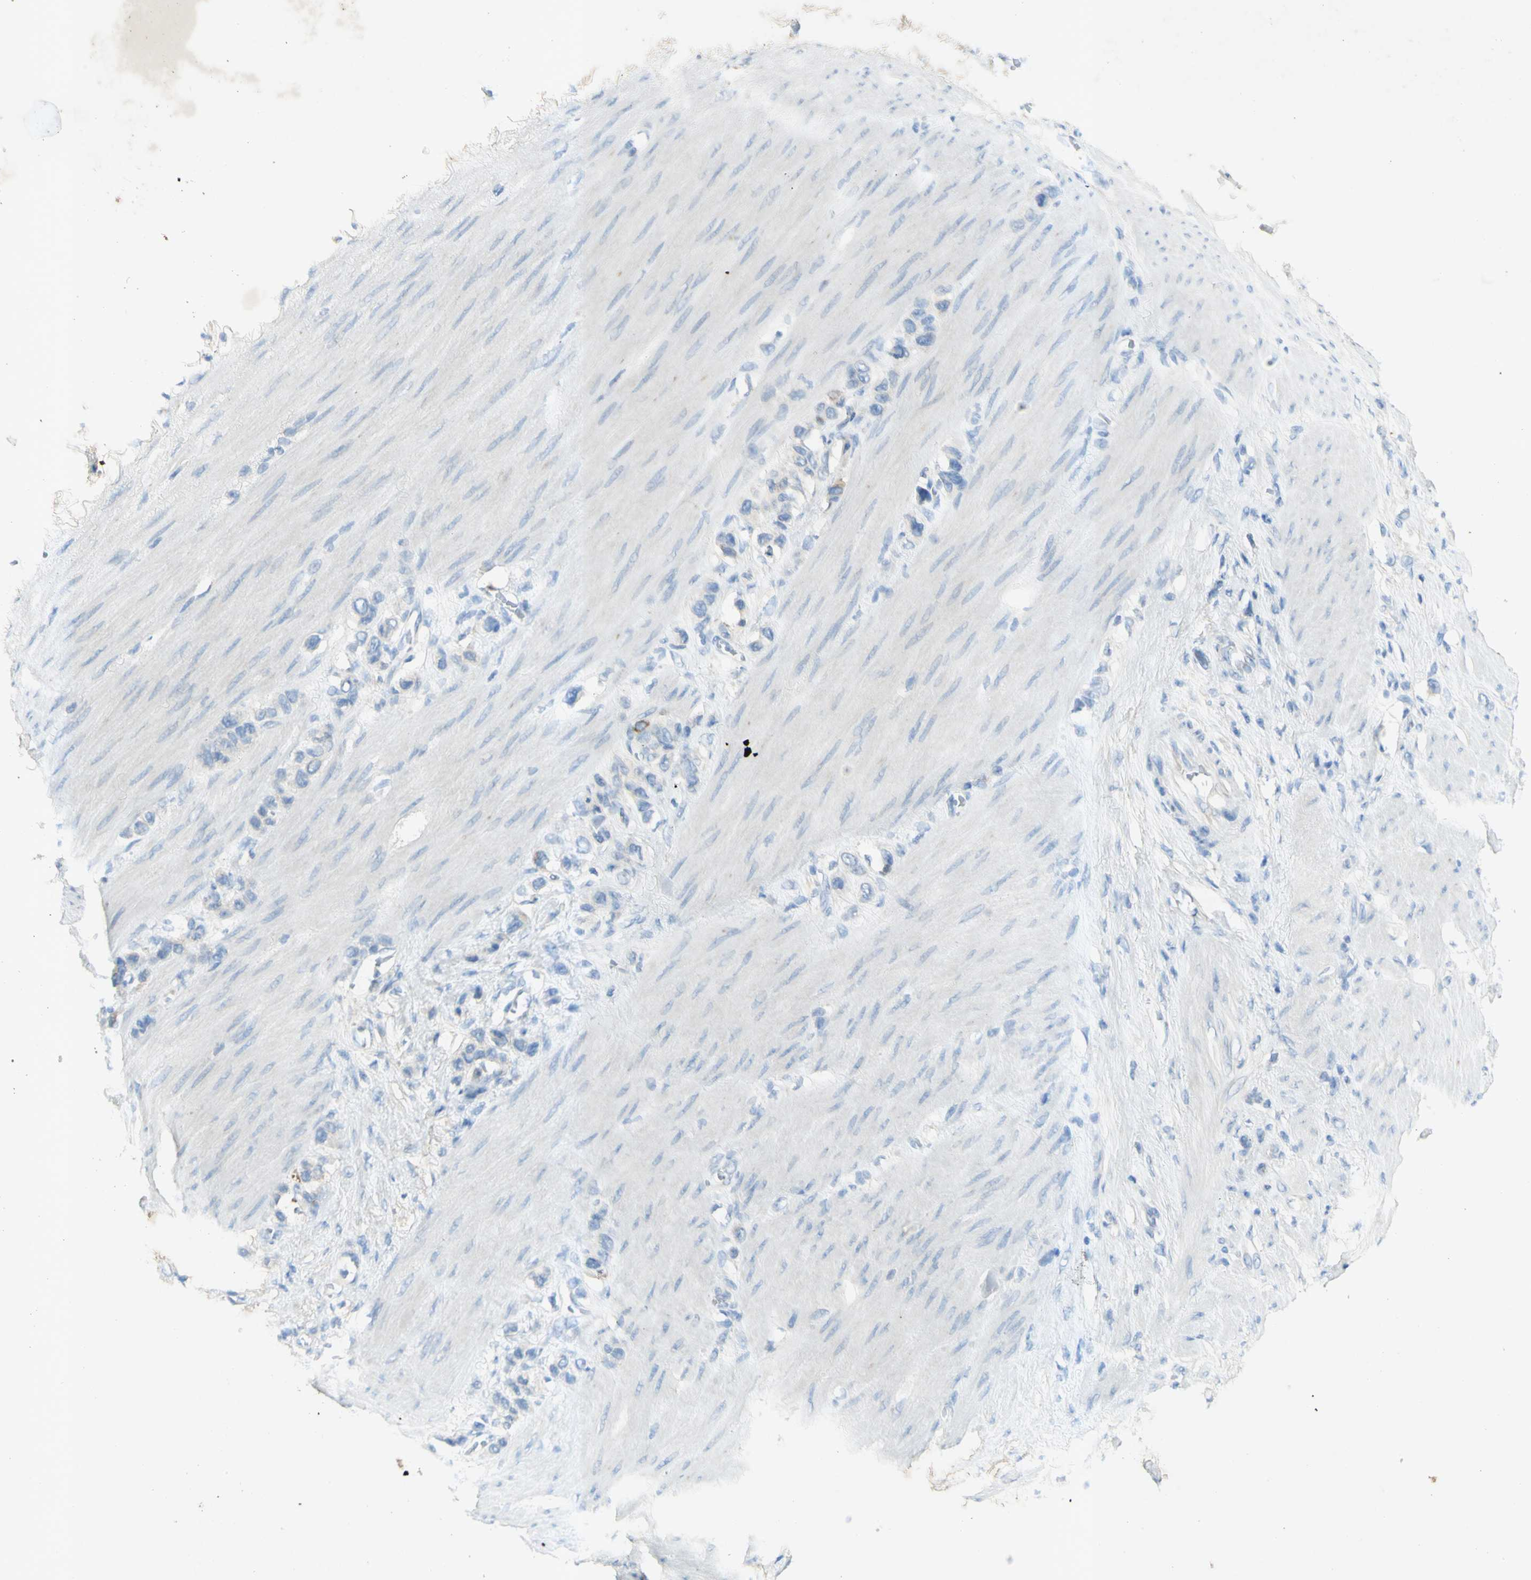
{"staining": {"intensity": "negative", "quantity": "none", "location": "none"}, "tissue": "stomach cancer", "cell_type": "Tumor cells", "image_type": "cancer", "snomed": [{"axis": "morphology", "description": "Adenocarcinoma, NOS"}, {"axis": "morphology", "description": "Adenocarcinoma, High grade"}, {"axis": "topography", "description": "Stomach, upper"}, {"axis": "topography", "description": "Stomach, lower"}], "caption": "Protein analysis of stomach cancer (high-grade adenocarcinoma) exhibits no significant expression in tumor cells. (Brightfield microscopy of DAB immunohistochemistry (IHC) at high magnification).", "gene": "GDF15", "patient": {"sex": "female", "age": 65}}